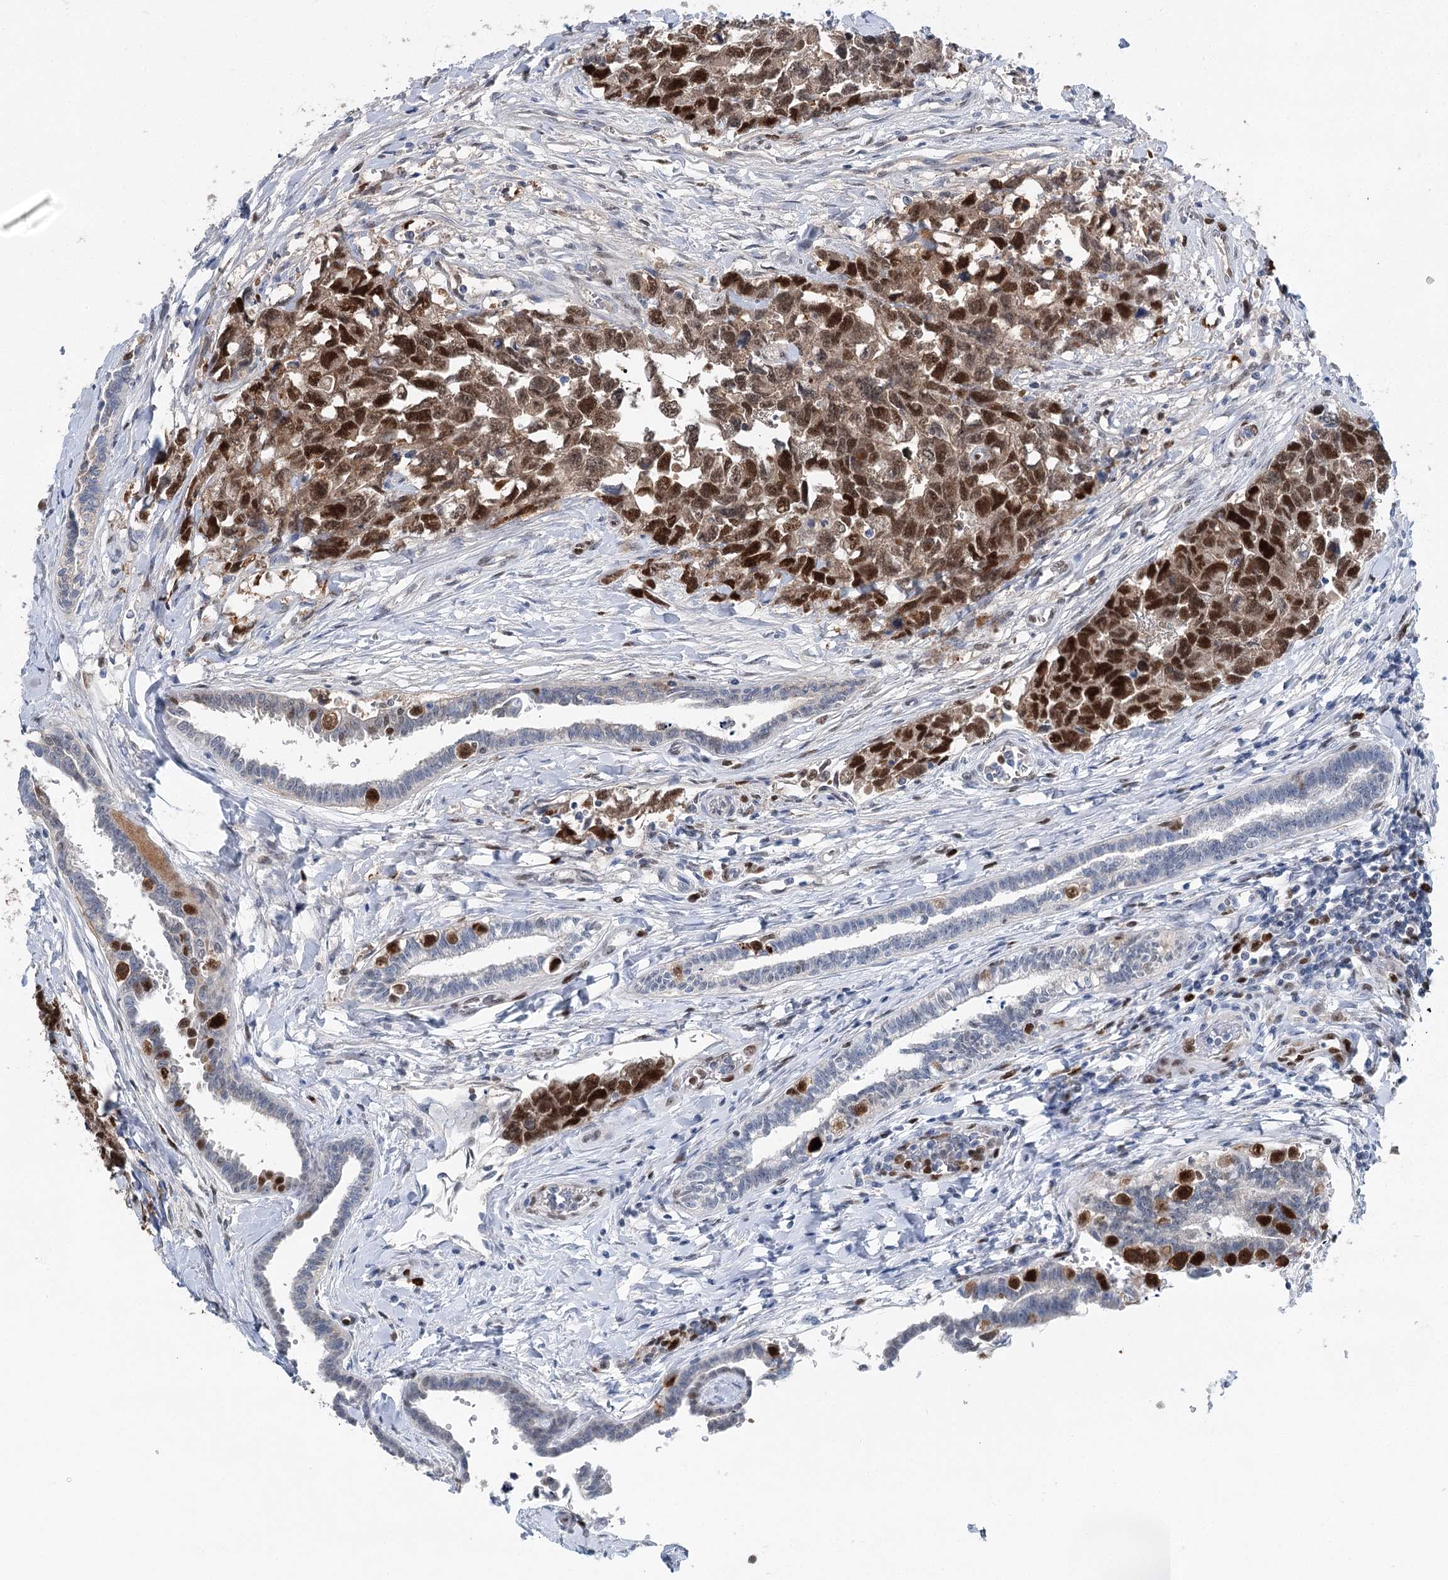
{"staining": {"intensity": "strong", "quantity": ">75%", "location": "nuclear"}, "tissue": "testis cancer", "cell_type": "Tumor cells", "image_type": "cancer", "snomed": [{"axis": "morphology", "description": "Carcinoma, Embryonal, NOS"}, {"axis": "topography", "description": "Testis"}], "caption": "Tumor cells reveal strong nuclear positivity in about >75% of cells in testis cancer (embryonal carcinoma). (Brightfield microscopy of DAB IHC at high magnification).", "gene": "HAT1", "patient": {"sex": "male", "age": 31}}